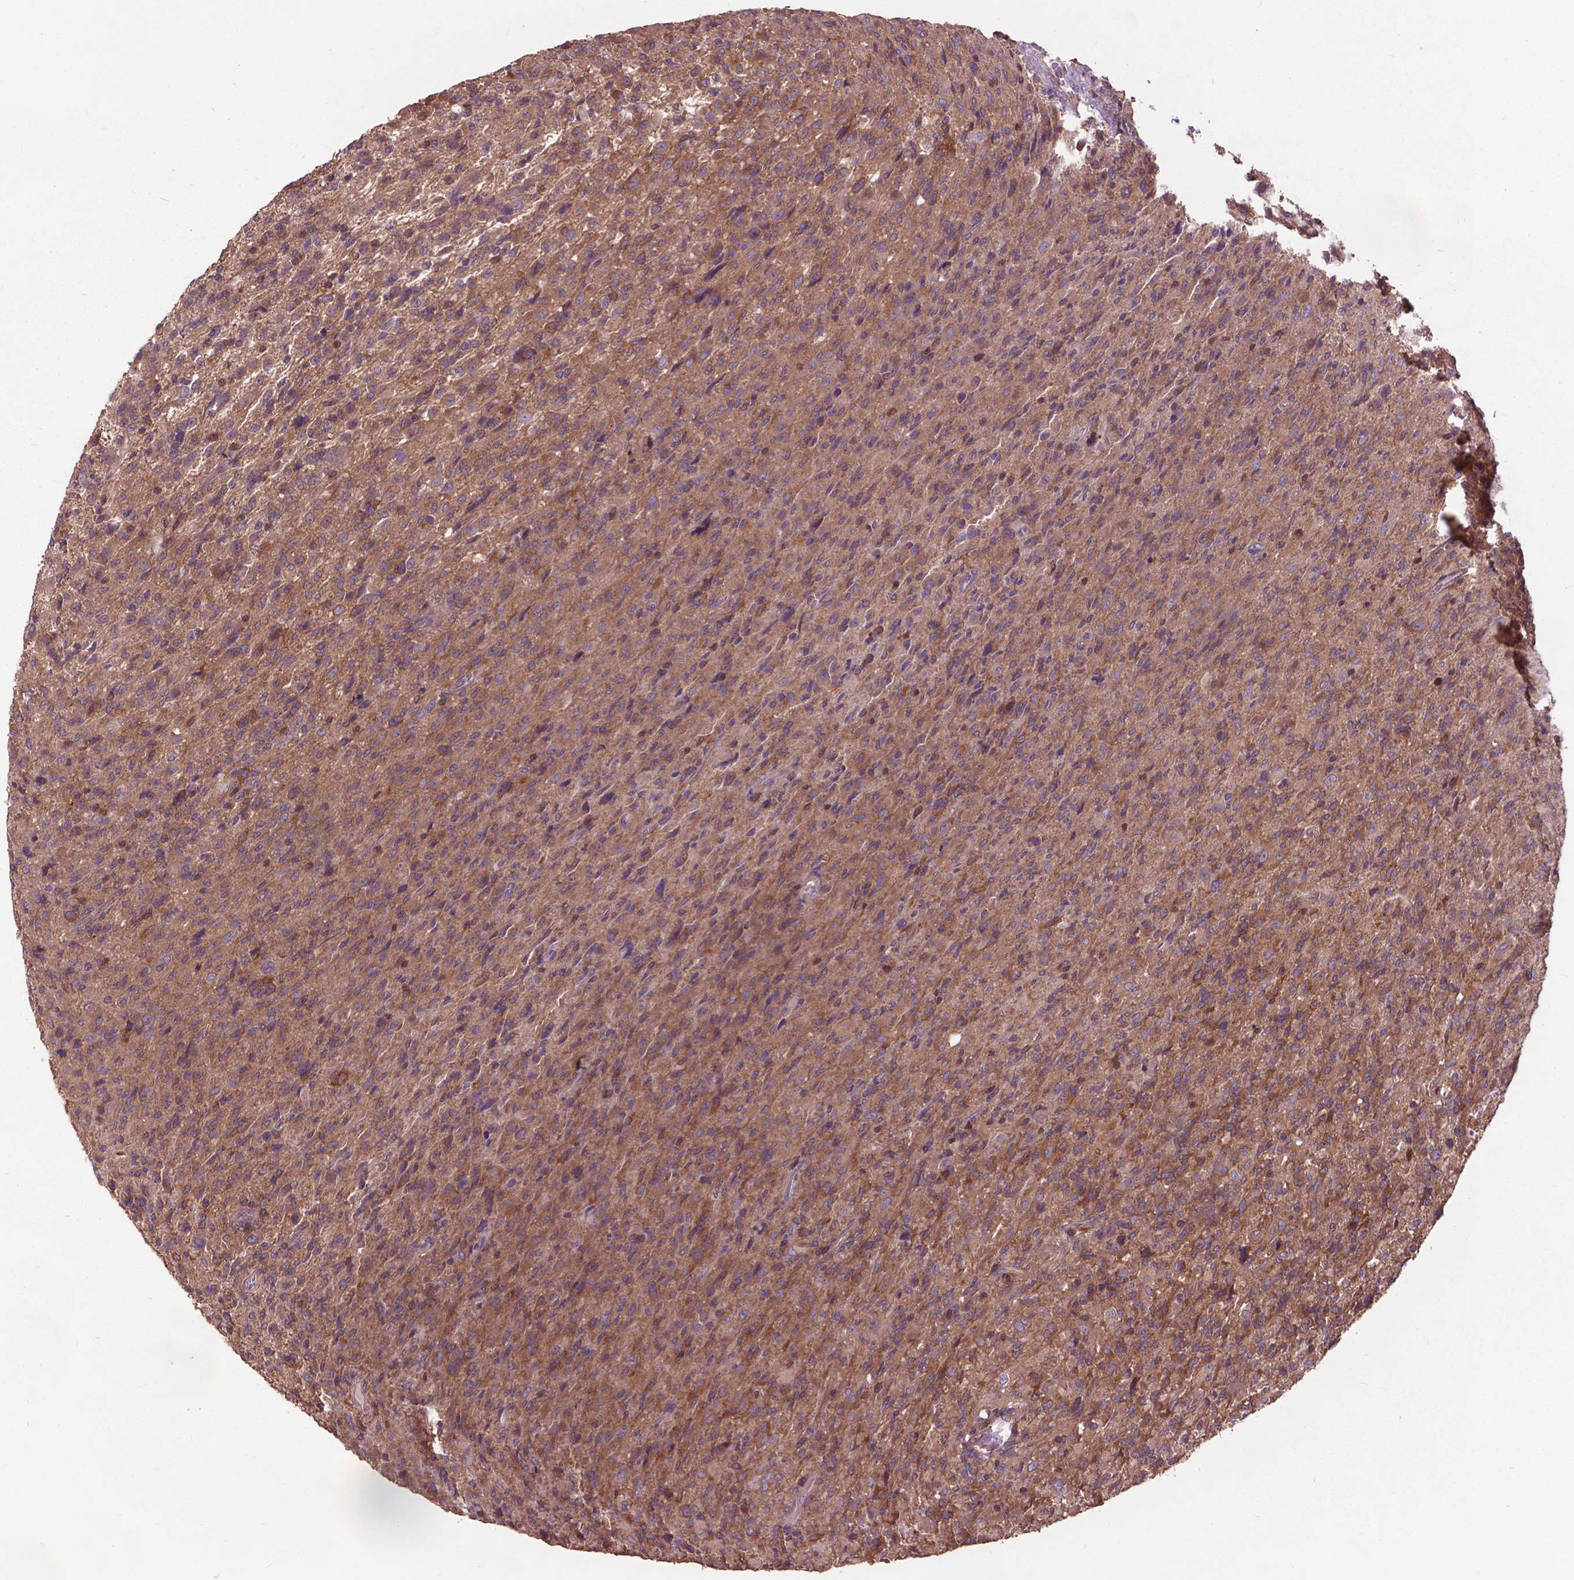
{"staining": {"intensity": "moderate", "quantity": ">75%", "location": "cytoplasmic/membranous"}, "tissue": "glioma", "cell_type": "Tumor cells", "image_type": "cancer", "snomed": [{"axis": "morphology", "description": "Glioma, malignant, High grade"}, {"axis": "topography", "description": "Brain"}], "caption": "There is medium levels of moderate cytoplasmic/membranous positivity in tumor cells of malignant glioma (high-grade), as demonstrated by immunohistochemical staining (brown color).", "gene": "ARAF", "patient": {"sex": "male", "age": 68}}